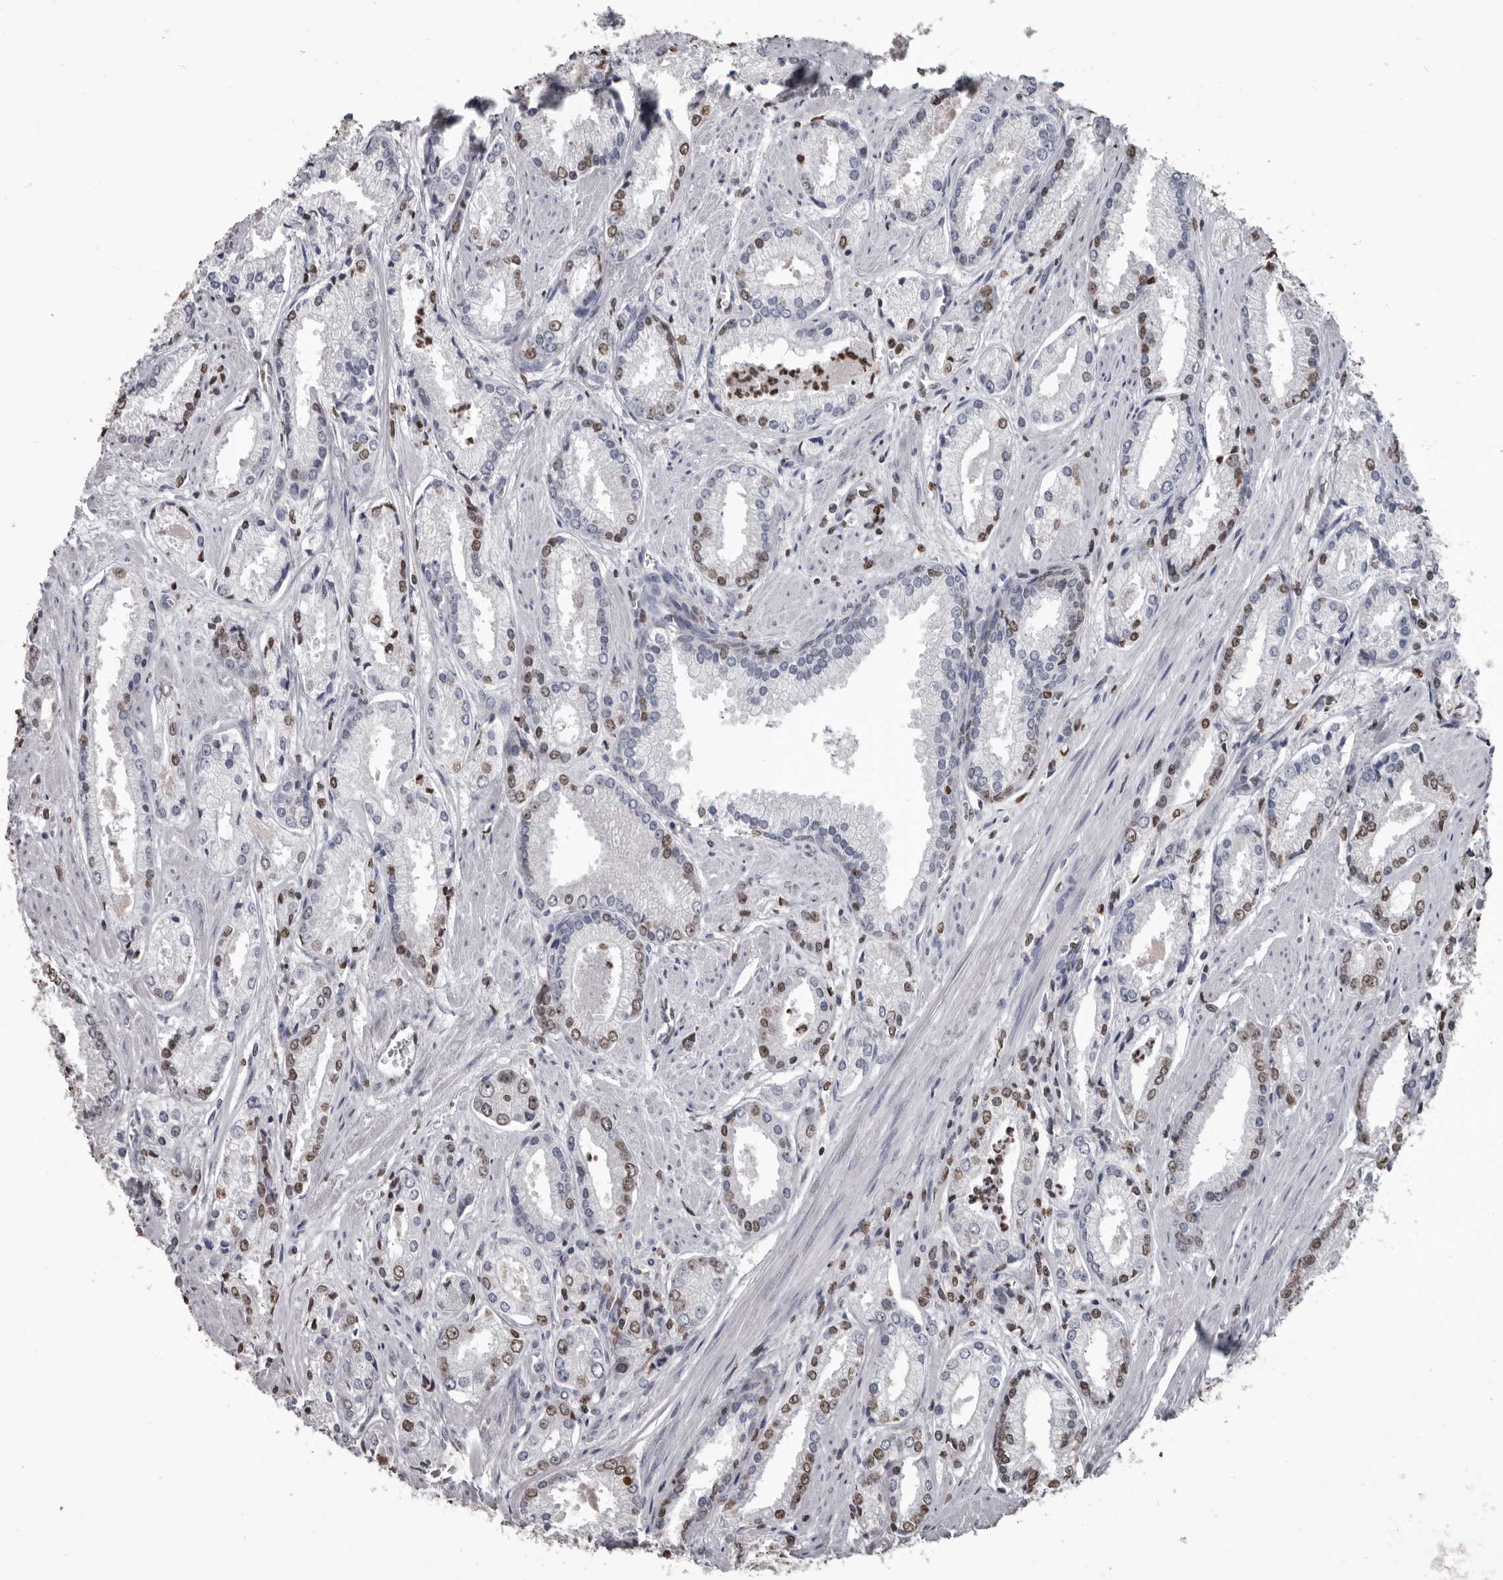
{"staining": {"intensity": "moderate", "quantity": "25%-75%", "location": "nuclear"}, "tissue": "prostate cancer", "cell_type": "Tumor cells", "image_type": "cancer", "snomed": [{"axis": "morphology", "description": "Adenocarcinoma, Low grade"}, {"axis": "topography", "description": "Prostate"}], "caption": "Protein staining of prostate adenocarcinoma (low-grade) tissue exhibits moderate nuclear staining in about 25%-75% of tumor cells.", "gene": "AHR", "patient": {"sex": "male", "age": 54}}